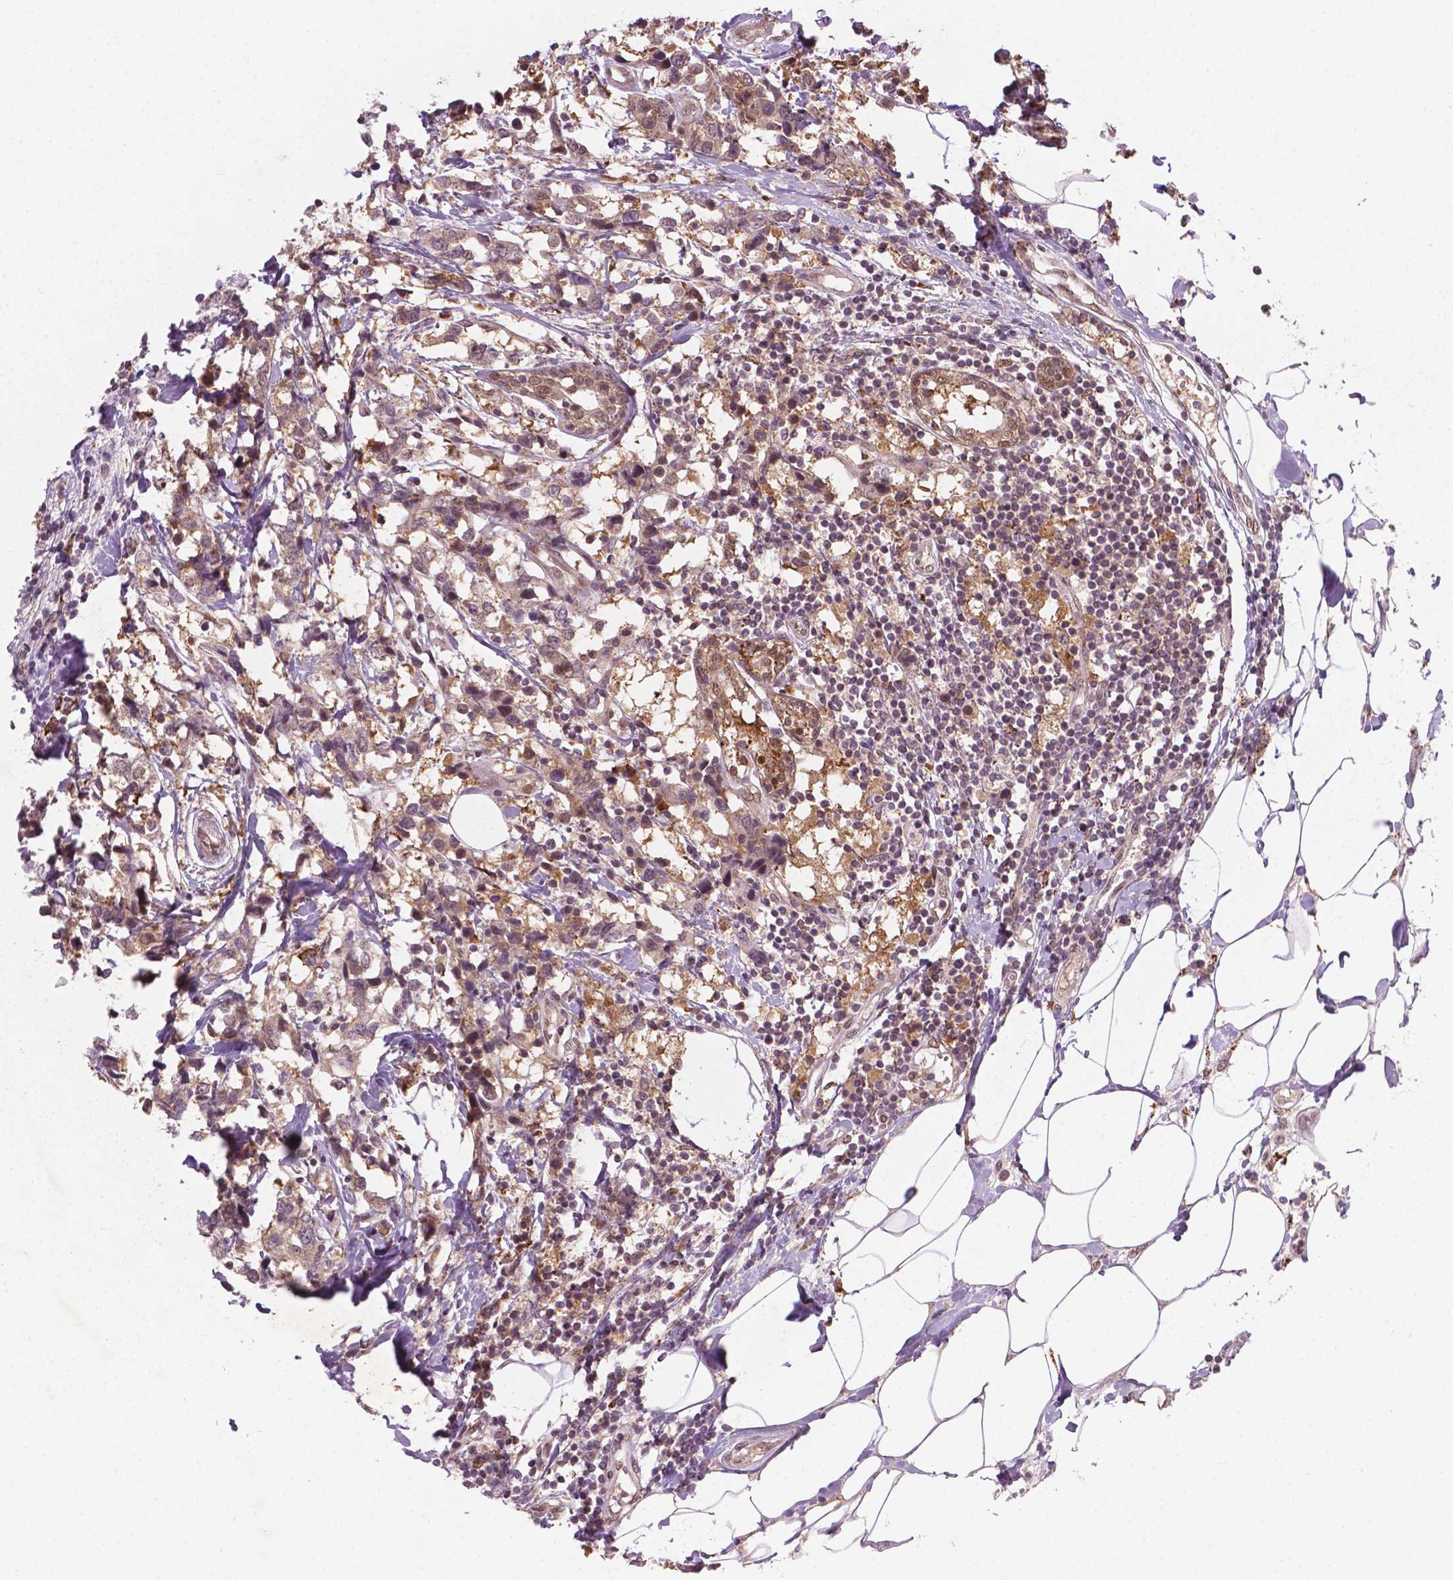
{"staining": {"intensity": "weak", "quantity": ">75%", "location": "cytoplasmic/membranous"}, "tissue": "breast cancer", "cell_type": "Tumor cells", "image_type": "cancer", "snomed": [{"axis": "morphology", "description": "Lobular carcinoma"}, {"axis": "topography", "description": "Breast"}], "caption": "Immunohistochemical staining of breast lobular carcinoma reveals weak cytoplasmic/membranous protein staining in about >75% of tumor cells. Nuclei are stained in blue.", "gene": "NFAT5", "patient": {"sex": "female", "age": 59}}